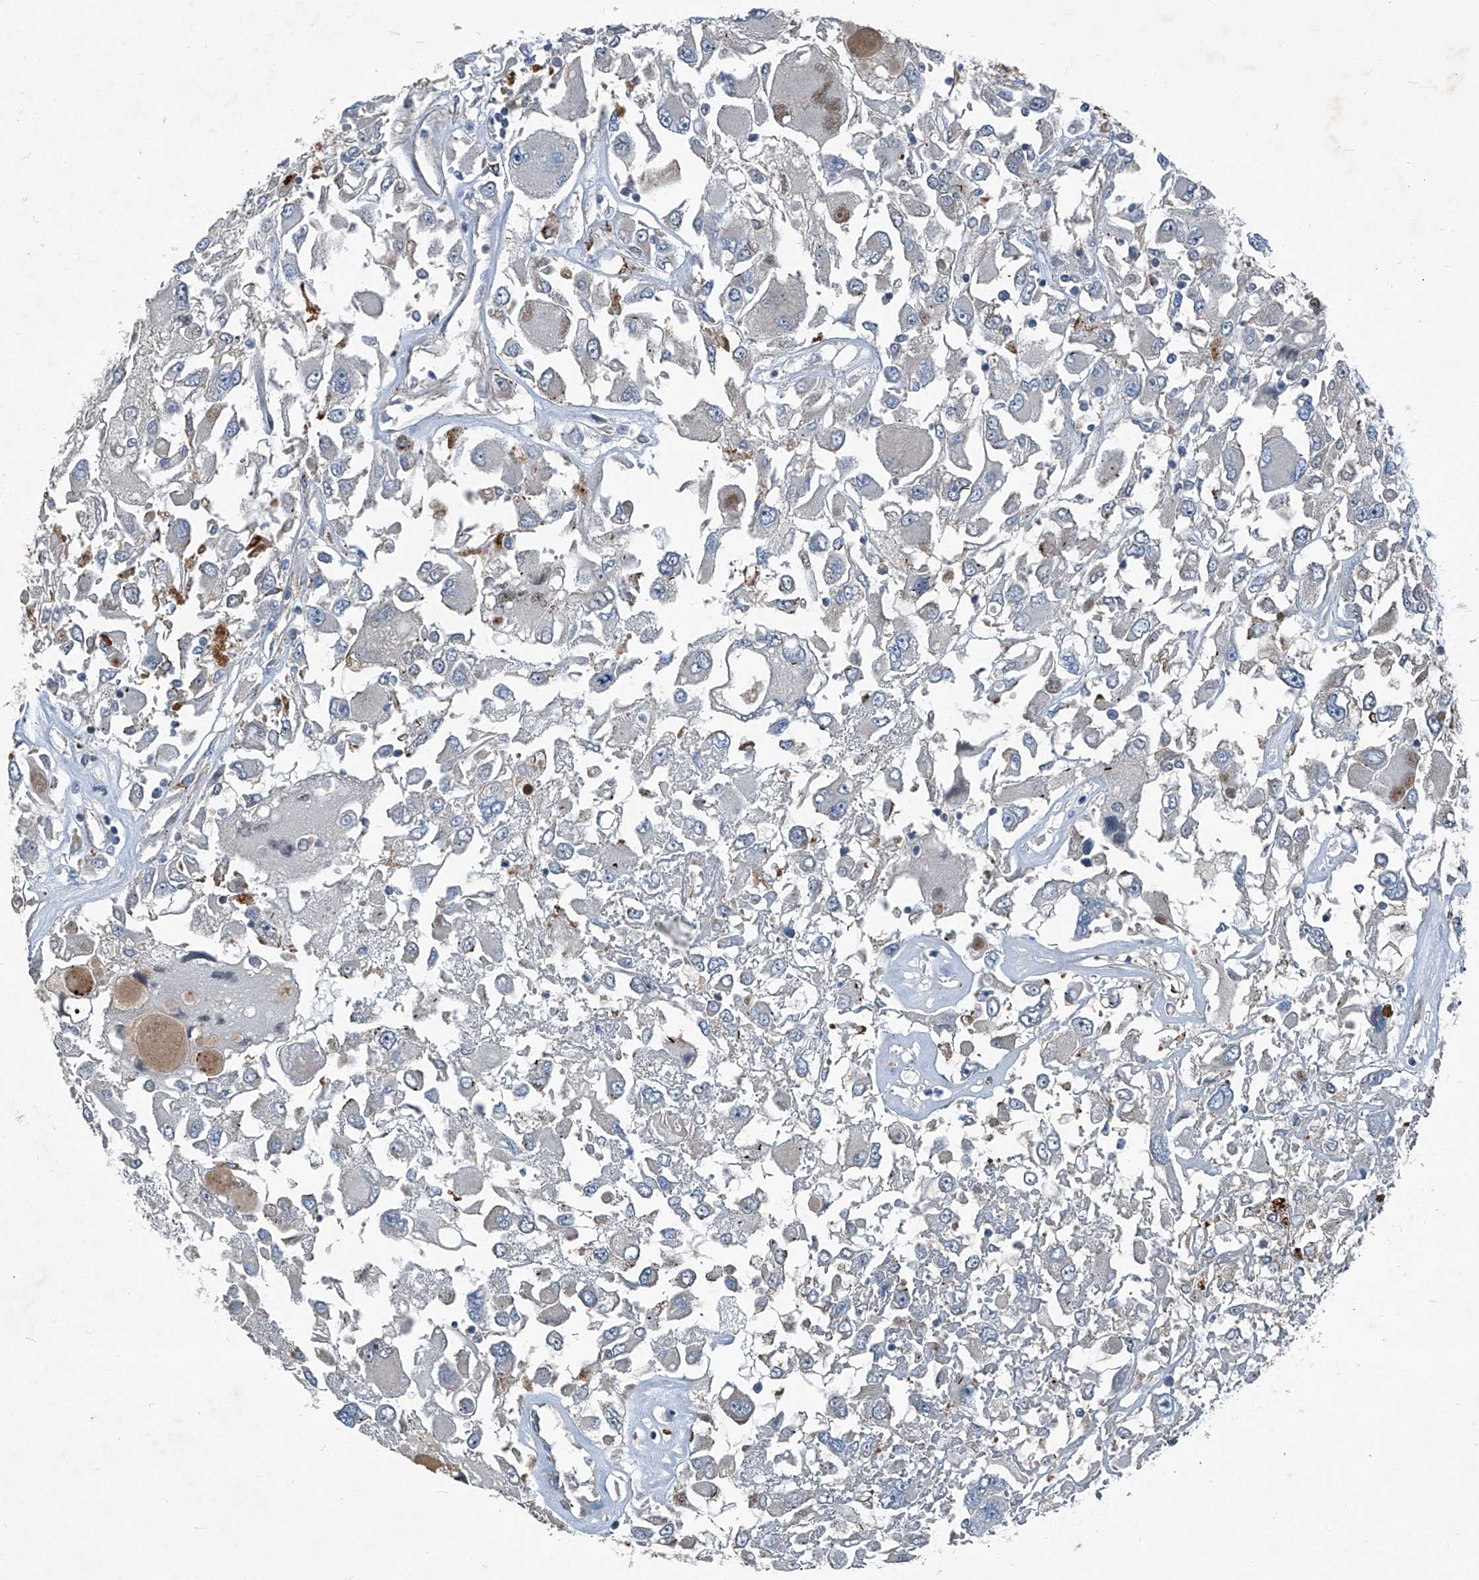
{"staining": {"intensity": "negative", "quantity": "none", "location": "none"}, "tissue": "renal cancer", "cell_type": "Tumor cells", "image_type": "cancer", "snomed": [{"axis": "morphology", "description": "Adenocarcinoma, NOS"}, {"axis": "topography", "description": "Kidney"}], "caption": "Immunohistochemistry photomicrograph of renal cancer (adenocarcinoma) stained for a protein (brown), which displays no expression in tumor cells.", "gene": "SENP2", "patient": {"sex": "female", "age": 52}}